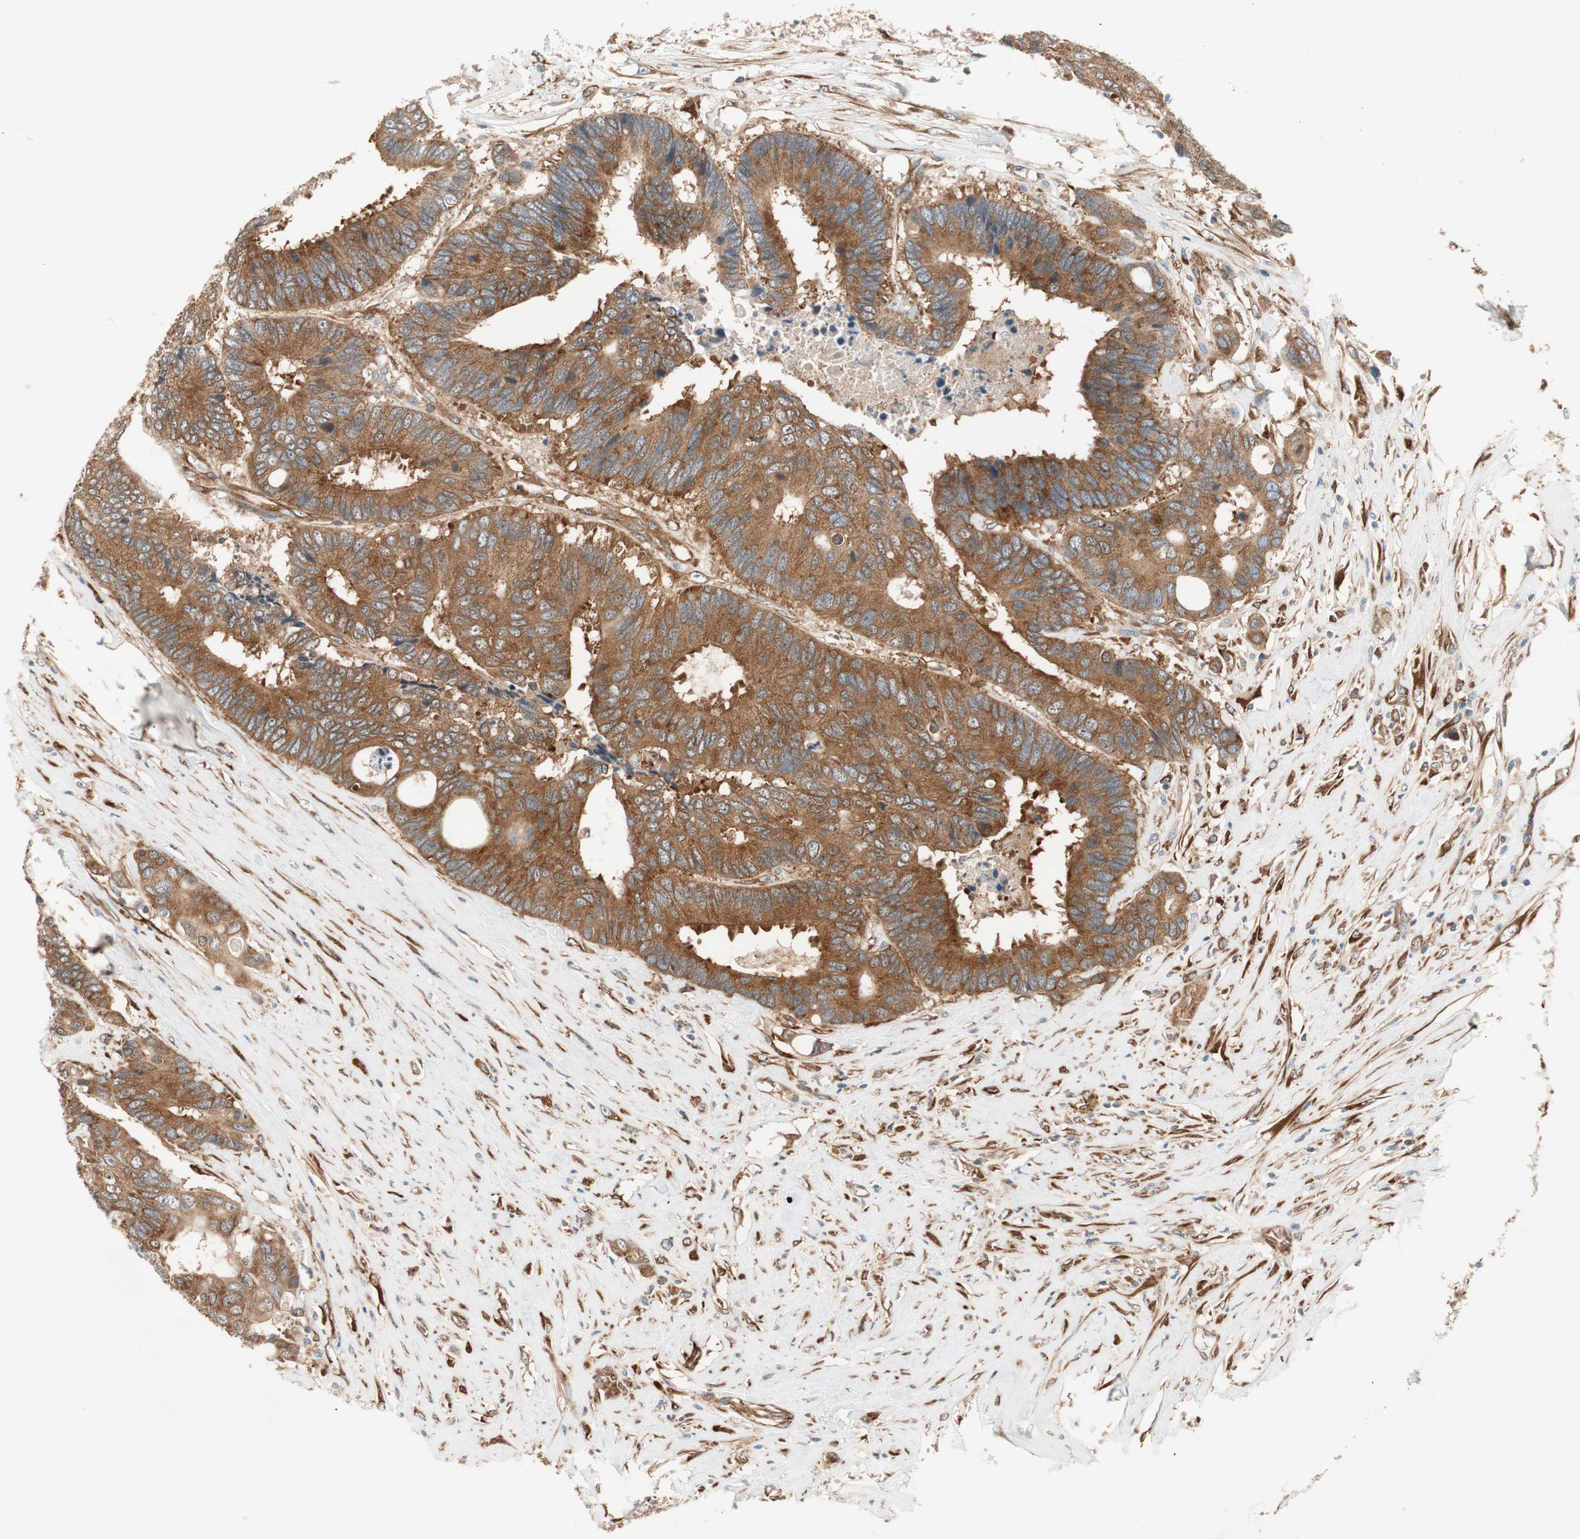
{"staining": {"intensity": "strong", "quantity": ">75%", "location": "cytoplasmic/membranous"}, "tissue": "colorectal cancer", "cell_type": "Tumor cells", "image_type": "cancer", "snomed": [{"axis": "morphology", "description": "Adenocarcinoma, NOS"}, {"axis": "topography", "description": "Rectum"}], "caption": "High-magnification brightfield microscopy of colorectal cancer stained with DAB (3,3'-diaminobenzidine) (brown) and counterstained with hematoxylin (blue). tumor cells exhibit strong cytoplasmic/membranous expression is identified in approximately>75% of cells. The staining was performed using DAB (3,3'-diaminobenzidine) to visualize the protein expression in brown, while the nuclei were stained in blue with hematoxylin (Magnification: 20x).", "gene": "WASL", "patient": {"sex": "male", "age": 55}}